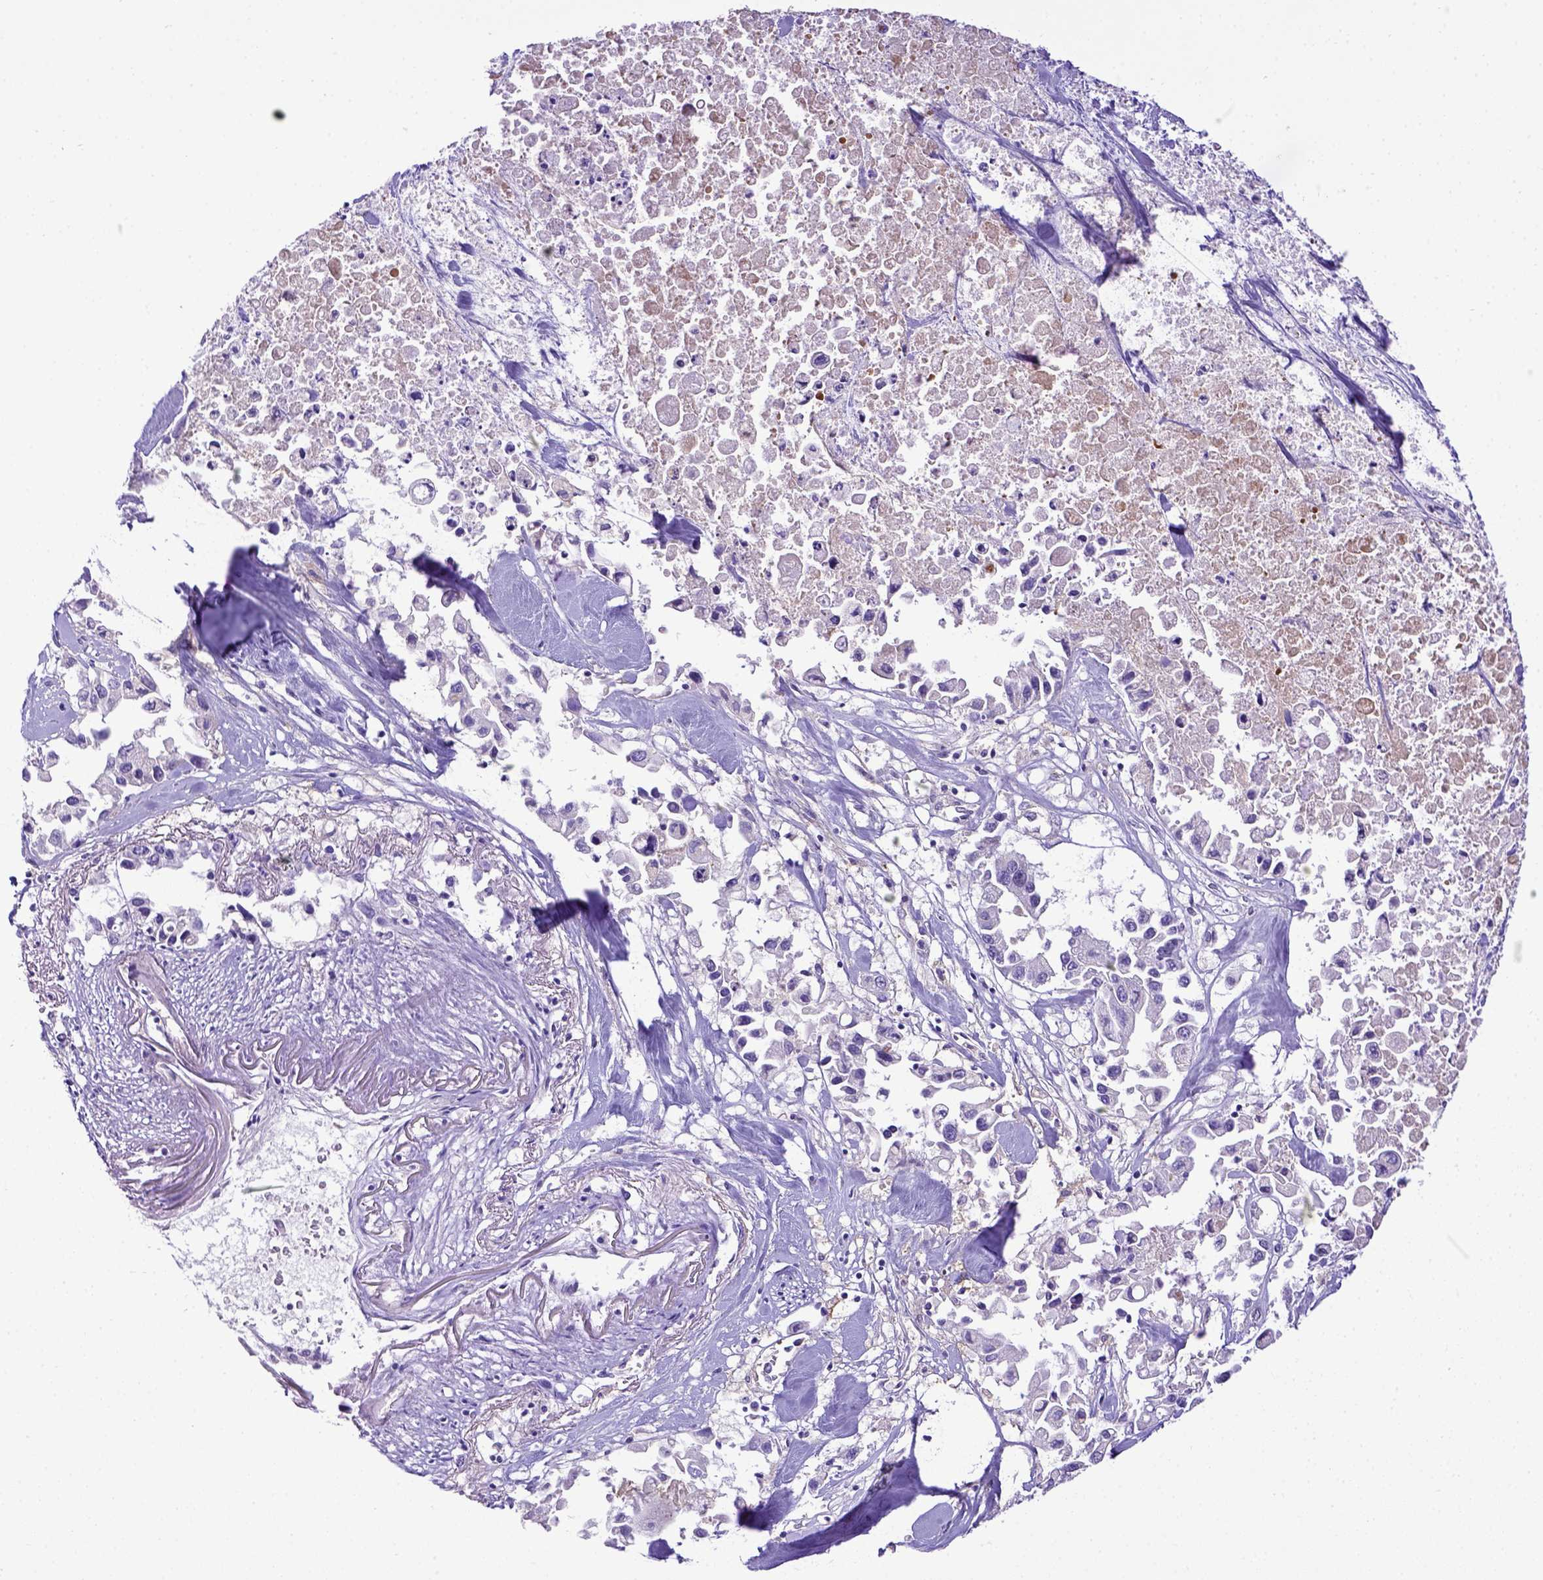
{"staining": {"intensity": "negative", "quantity": "none", "location": "none"}, "tissue": "pancreatic cancer", "cell_type": "Tumor cells", "image_type": "cancer", "snomed": [{"axis": "morphology", "description": "Adenocarcinoma, NOS"}, {"axis": "topography", "description": "Pancreas"}], "caption": "Tumor cells show no significant protein staining in pancreatic cancer.", "gene": "CD40", "patient": {"sex": "female", "age": 83}}